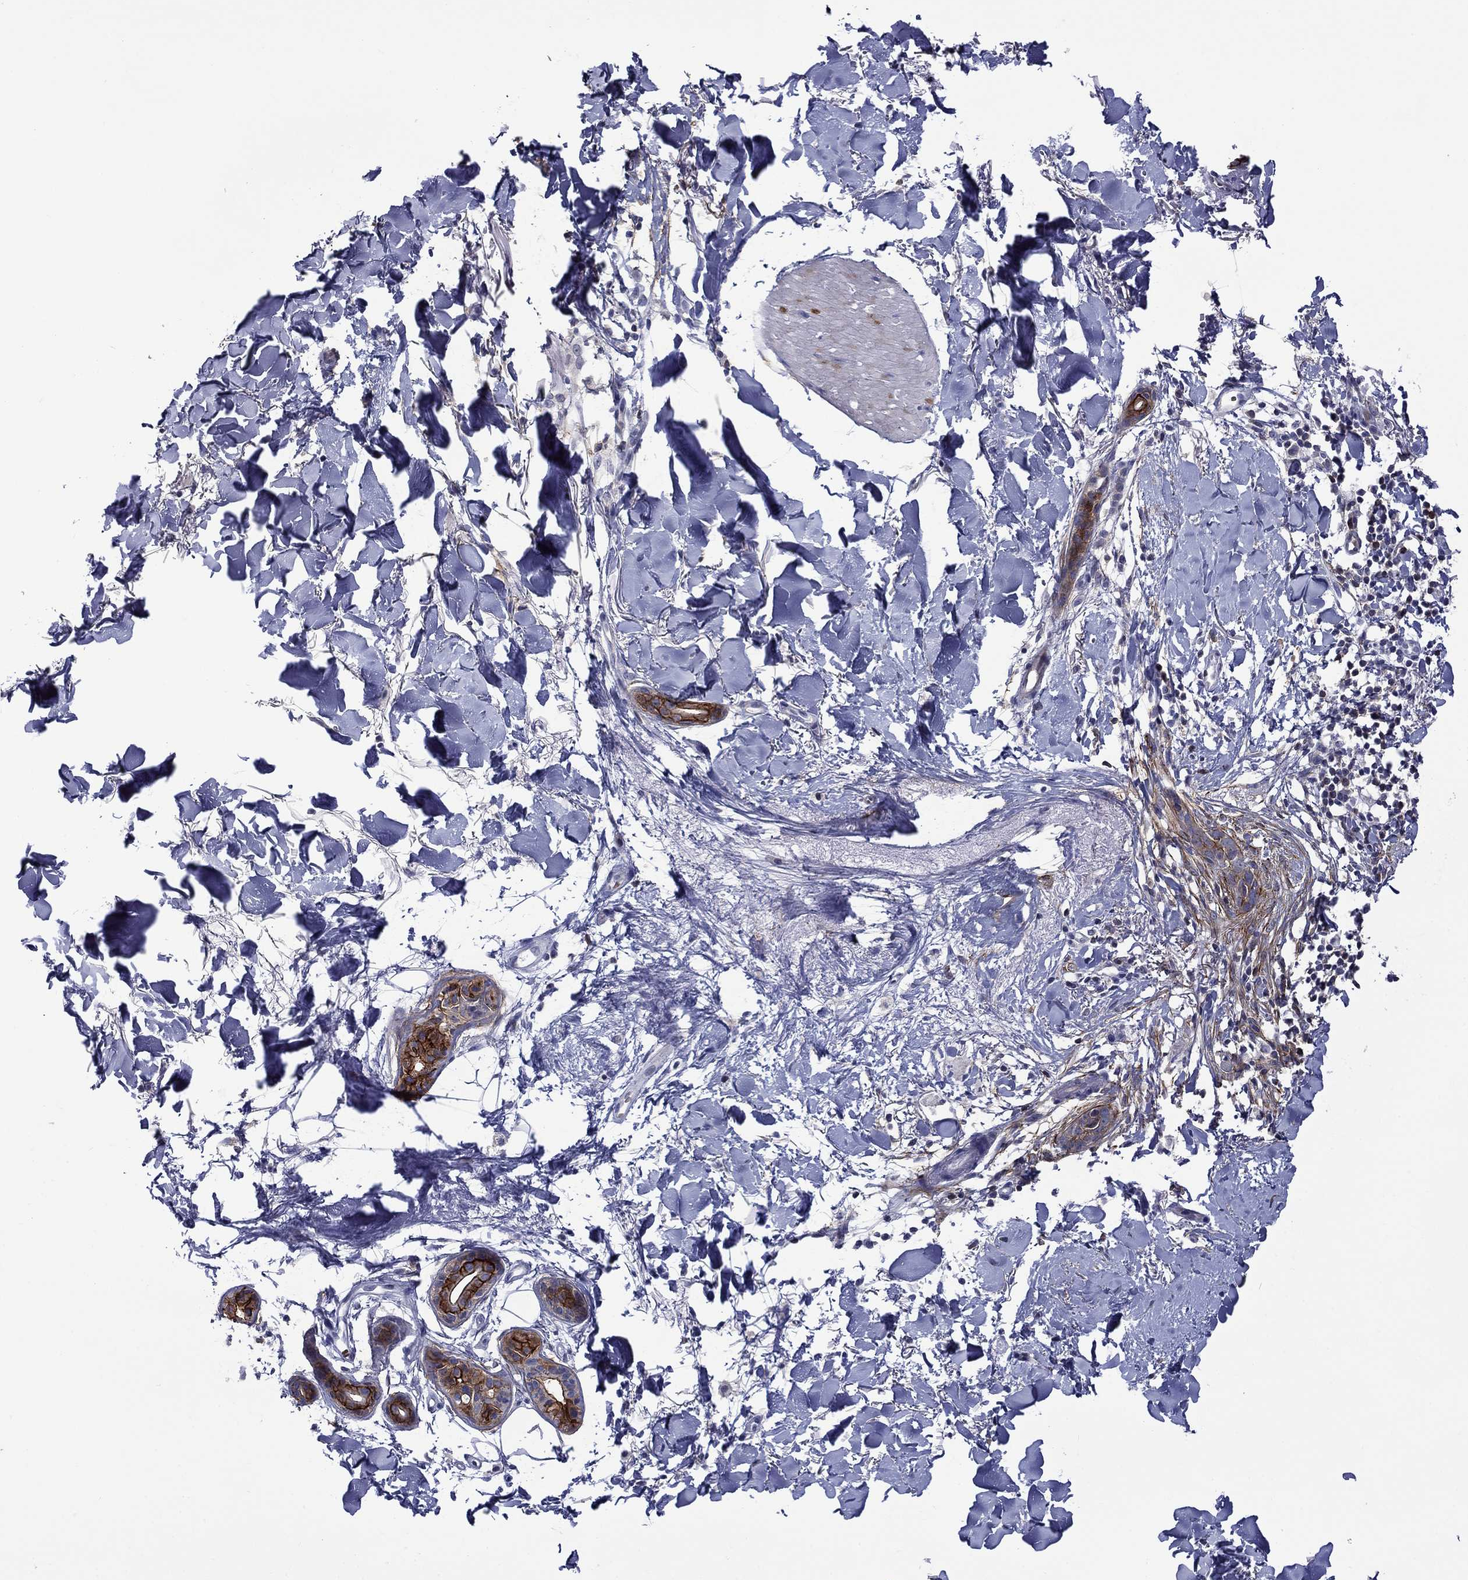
{"staining": {"intensity": "strong", "quantity": ">75%", "location": "cytoplasmic/membranous"}, "tissue": "skin cancer", "cell_type": "Tumor cells", "image_type": "cancer", "snomed": [{"axis": "morphology", "description": "Normal tissue, NOS"}, {"axis": "morphology", "description": "Basal cell carcinoma"}, {"axis": "topography", "description": "Skin"}], "caption": "Skin basal cell carcinoma stained with a protein marker displays strong staining in tumor cells.", "gene": "LMO7", "patient": {"sex": "male", "age": 84}}